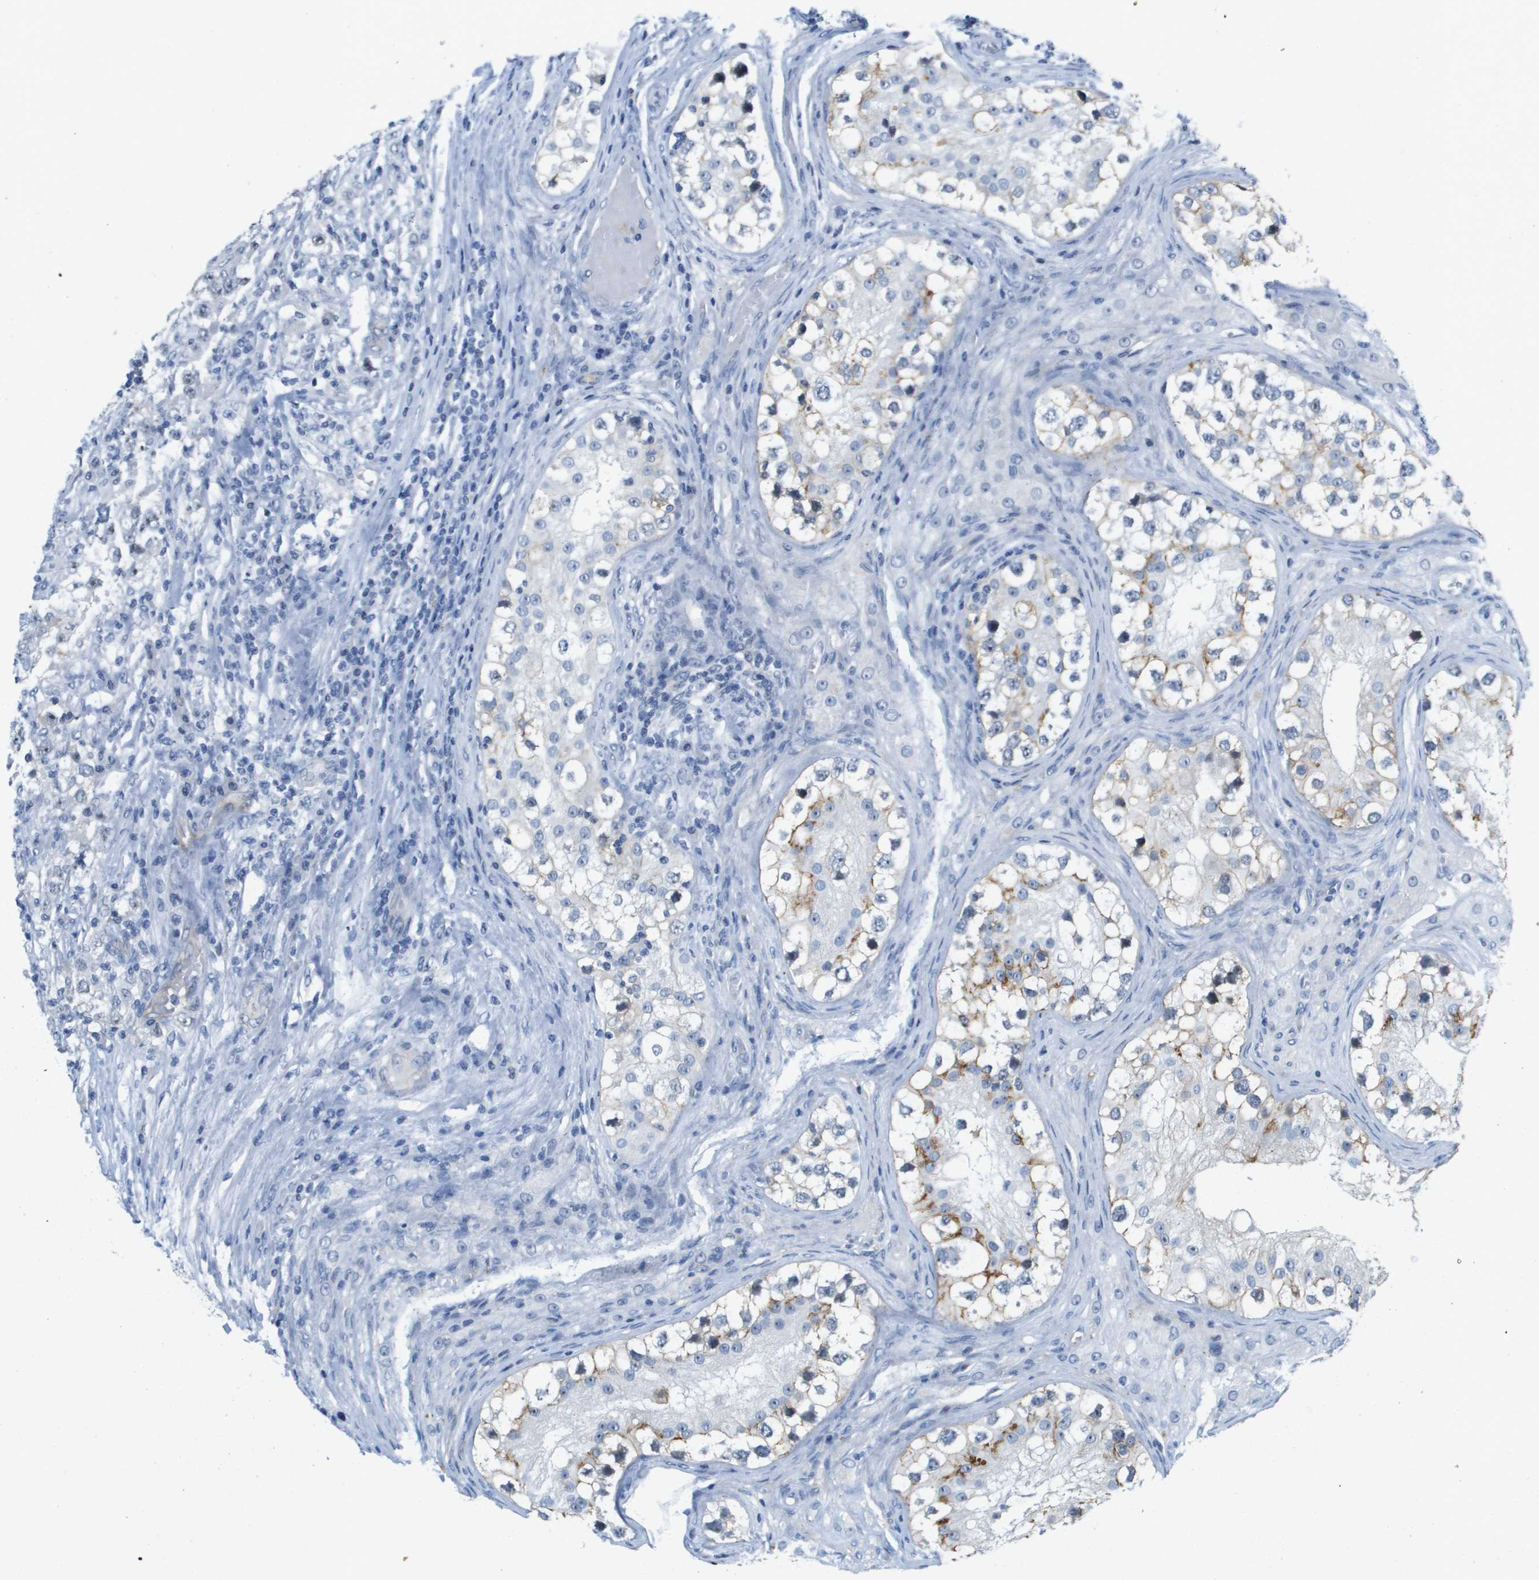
{"staining": {"intensity": "negative", "quantity": "none", "location": "none"}, "tissue": "testis cancer", "cell_type": "Tumor cells", "image_type": "cancer", "snomed": [{"axis": "morphology", "description": "Carcinoma, Embryonal, NOS"}, {"axis": "topography", "description": "Testis"}], "caption": "High power microscopy image of an immunohistochemistry (IHC) photomicrograph of testis embryonal carcinoma, revealing no significant positivity in tumor cells.", "gene": "ITGA6", "patient": {"sex": "male", "age": 21}}